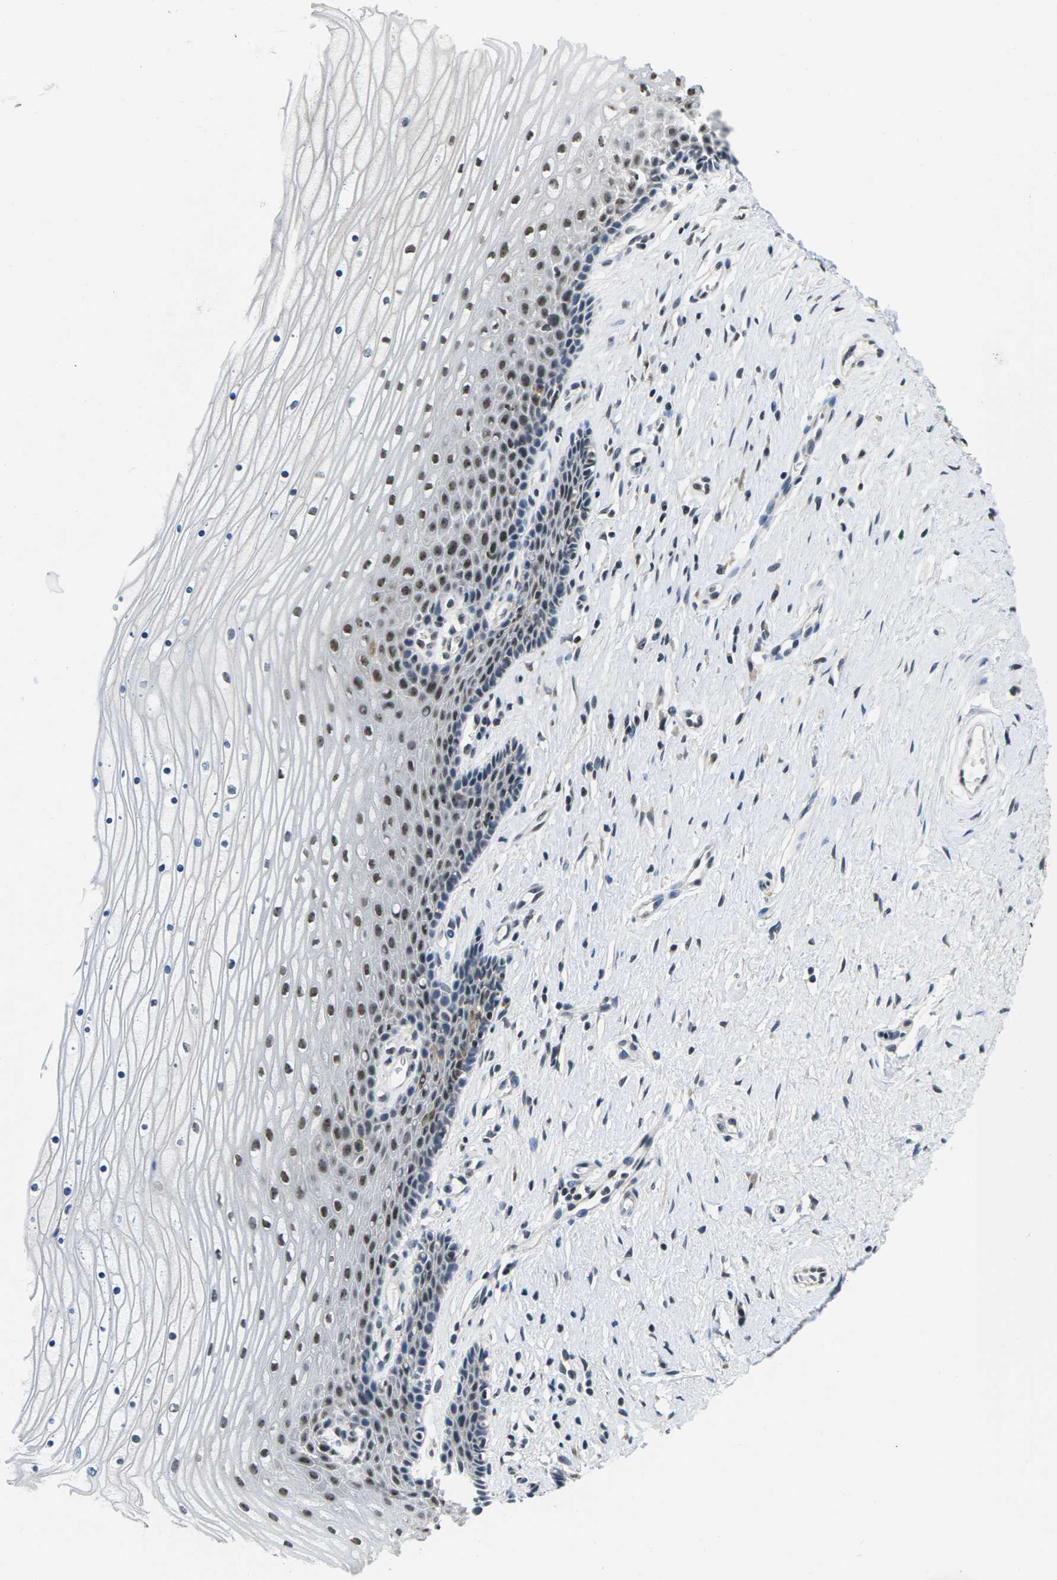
{"staining": {"intensity": "moderate", "quantity": "25%-75%", "location": "cytoplasmic/membranous,nuclear"}, "tissue": "cervix", "cell_type": "Glandular cells", "image_type": "normal", "snomed": [{"axis": "morphology", "description": "Normal tissue, NOS"}, {"axis": "topography", "description": "Cervix"}], "caption": "Immunohistochemical staining of benign cervix reveals medium levels of moderate cytoplasmic/membranous,nuclear positivity in approximately 25%-75% of glandular cells. The protein is stained brown, and the nuclei are stained in blue (DAB (3,3'-diaminobenzidine) IHC with brightfield microscopy, high magnification).", "gene": "NSRP1", "patient": {"sex": "female", "age": 39}}